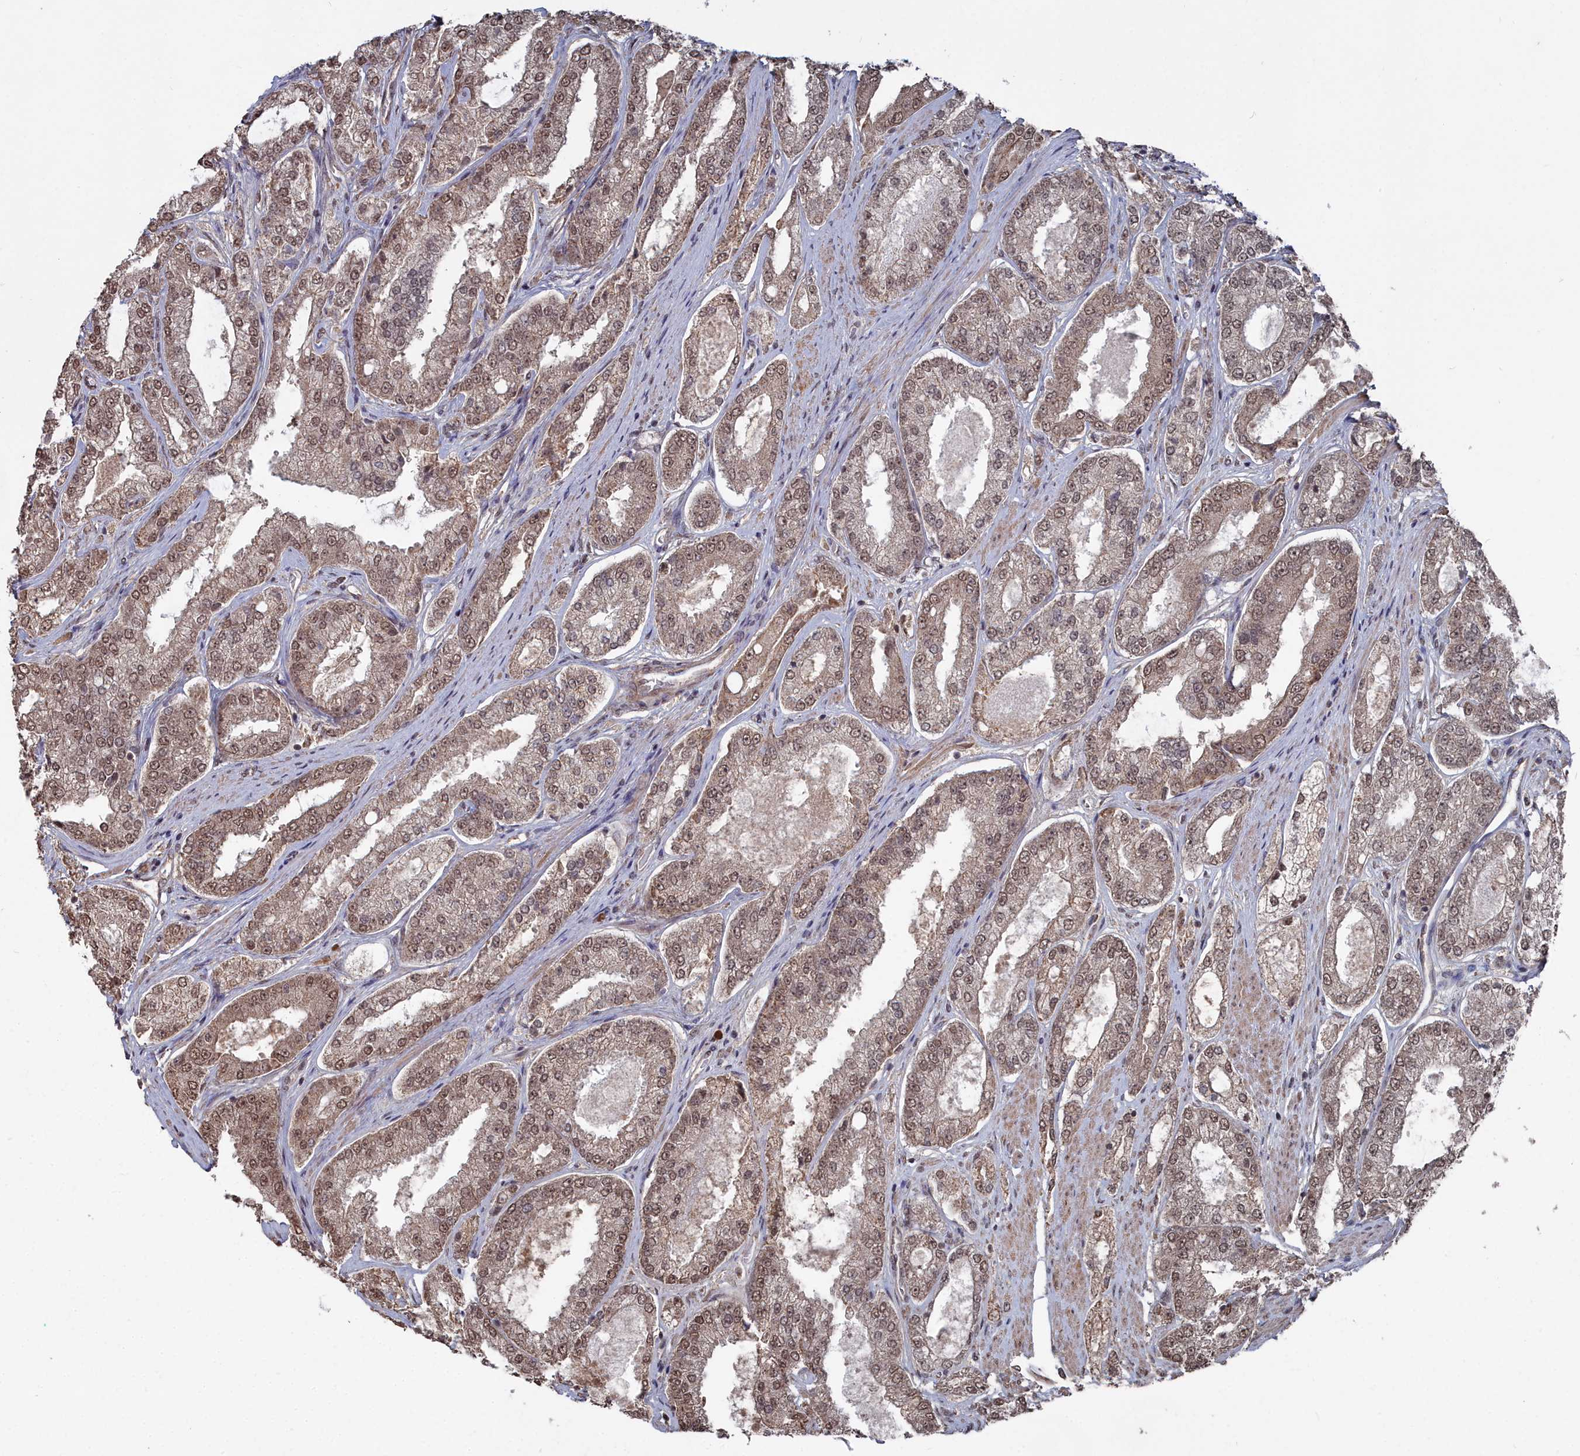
{"staining": {"intensity": "moderate", "quantity": ">75%", "location": "nuclear"}, "tissue": "prostate cancer", "cell_type": "Tumor cells", "image_type": "cancer", "snomed": [{"axis": "morphology", "description": "Adenocarcinoma, High grade"}, {"axis": "topography", "description": "Prostate"}], "caption": "Brown immunohistochemical staining in prostate cancer (high-grade adenocarcinoma) reveals moderate nuclear expression in about >75% of tumor cells.", "gene": "CCNP", "patient": {"sex": "male", "age": 71}}